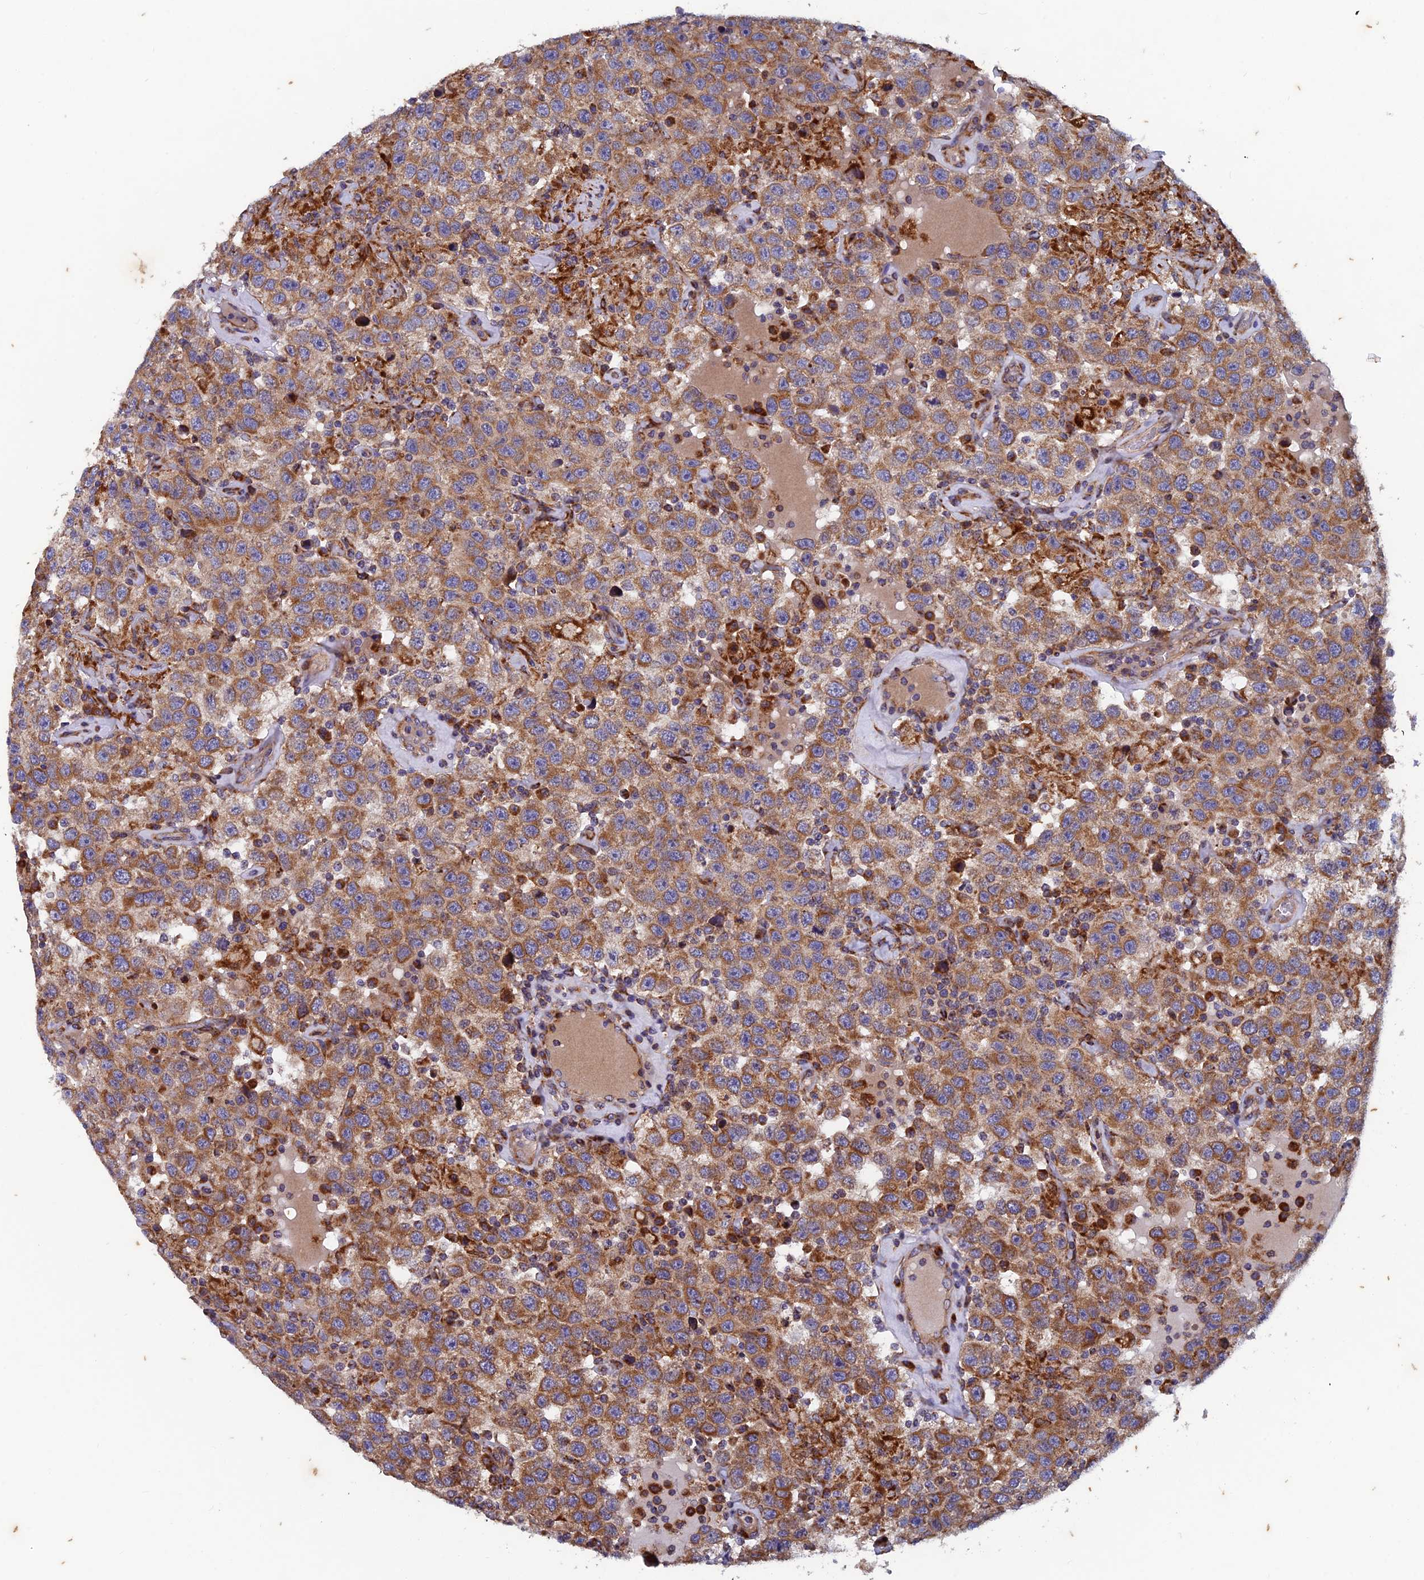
{"staining": {"intensity": "moderate", "quantity": ">75%", "location": "cytoplasmic/membranous"}, "tissue": "testis cancer", "cell_type": "Tumor cells", "image_type": "cancer", "snomed": [{"axis": "morphology", "description": "Seminoma, NOS"}, {"axis": "topography", "description": "Testis"}], "caption": "Immunohistochemistry histopathology image of neoplastic tissue: testis cancer stained using immunohistochemistry shows medium levels of moderate protein expression localized specifically in the cytoplasmic/membranous of tumor cells, appearing as a cytoplasmic/membranous brown color.", "gene": "AP4S1", "patient": {"sex": "male", "age": 41}}